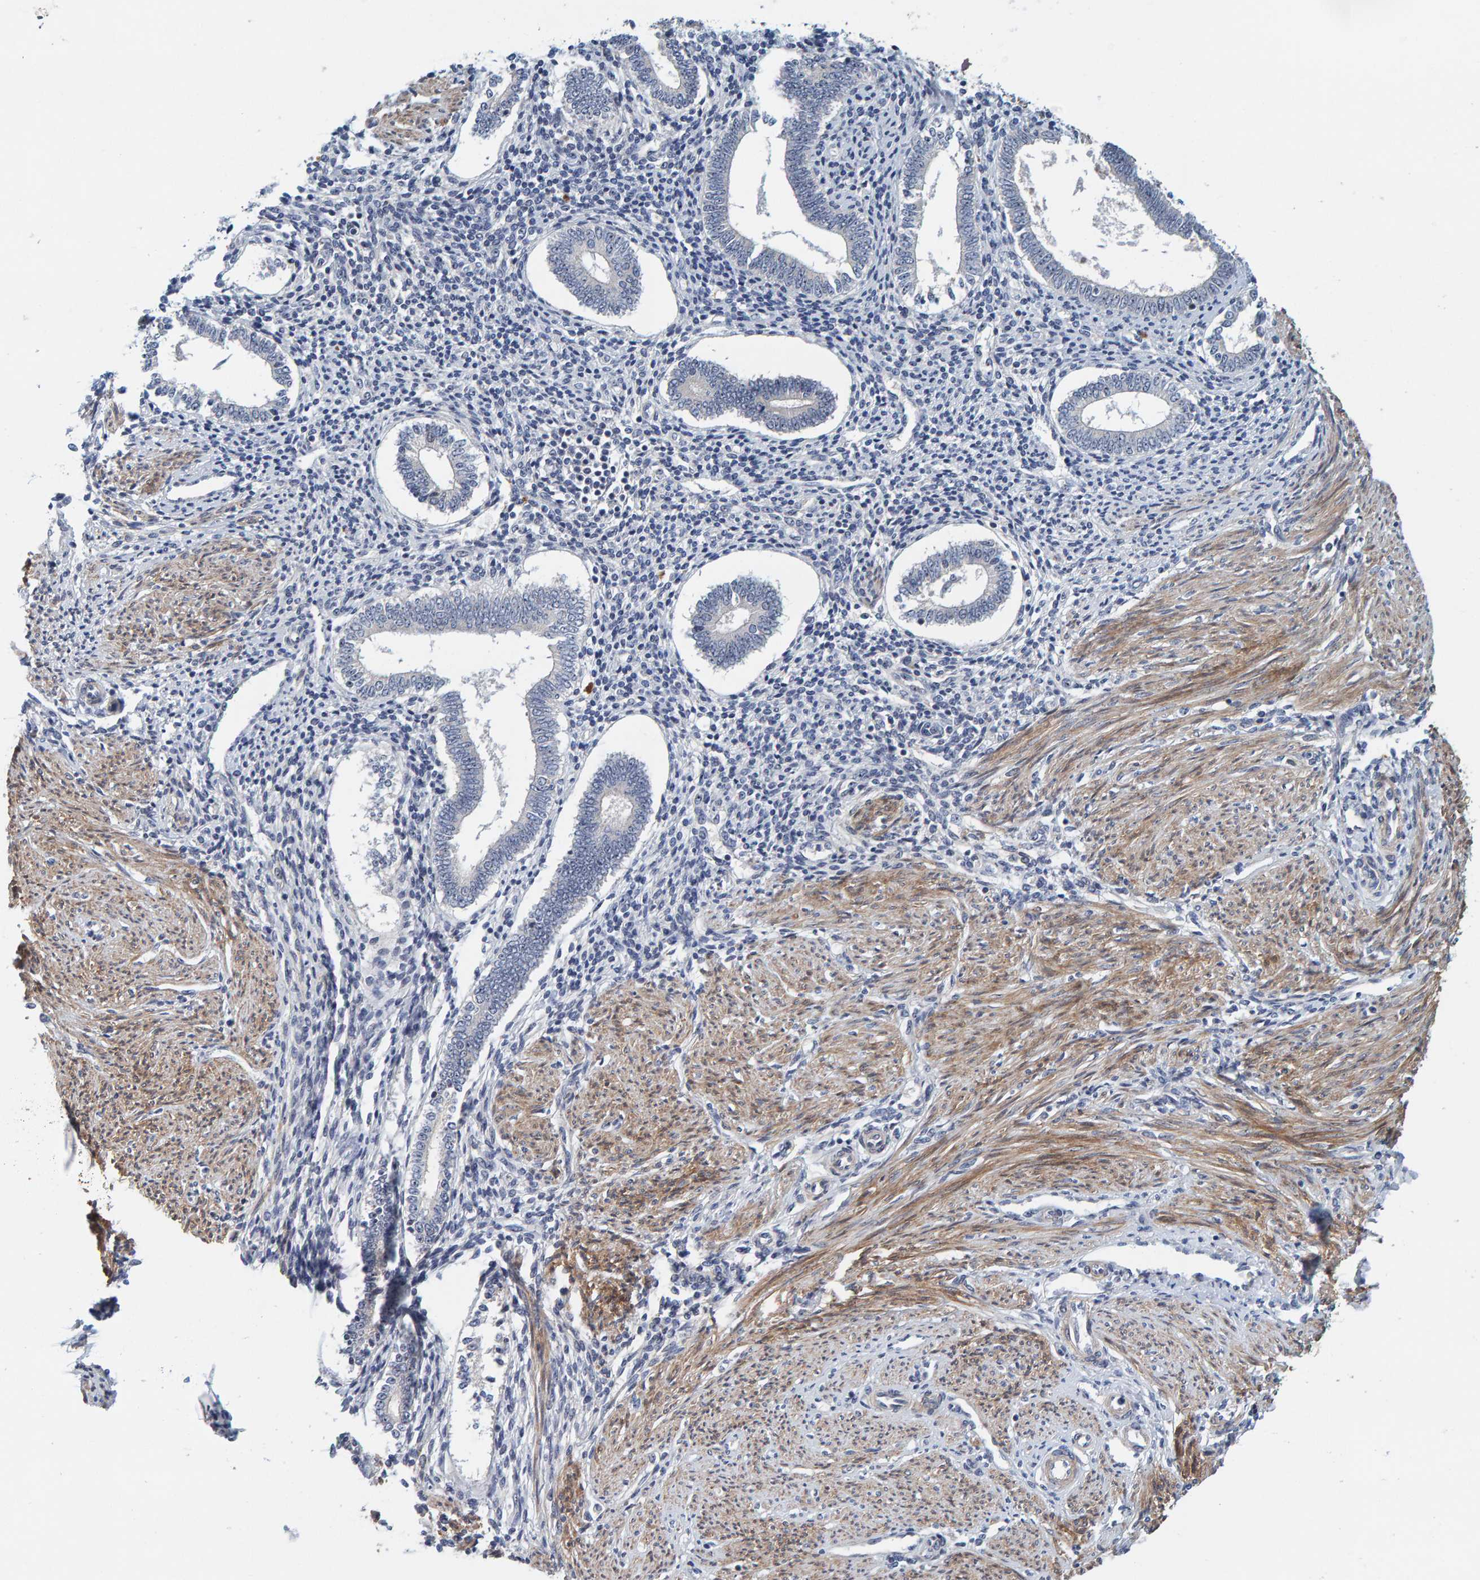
{"staining": {"intensity": "moderate", "quantity": "25%-75%", "location": "nuclear"}, "tissue": "endometrium", "cell_type": "Cells in endometrial stroma", "image_type": "normal", "snomed": [{"axis": "morphology", "description": "Normal tissue, NOS"}, {"axis": "topography", "description": "Endometrium"}], "caption": "Immunohistochemistry (IHC) histopathology image of unremarkable endometrium stained for a protein (brown), which displays medium levels of moderate nuclear staining in about 25%-75% of cells in endometrial stroma.", "gene": "NOL11", "patient": {"sex": "female", "age": 42}}